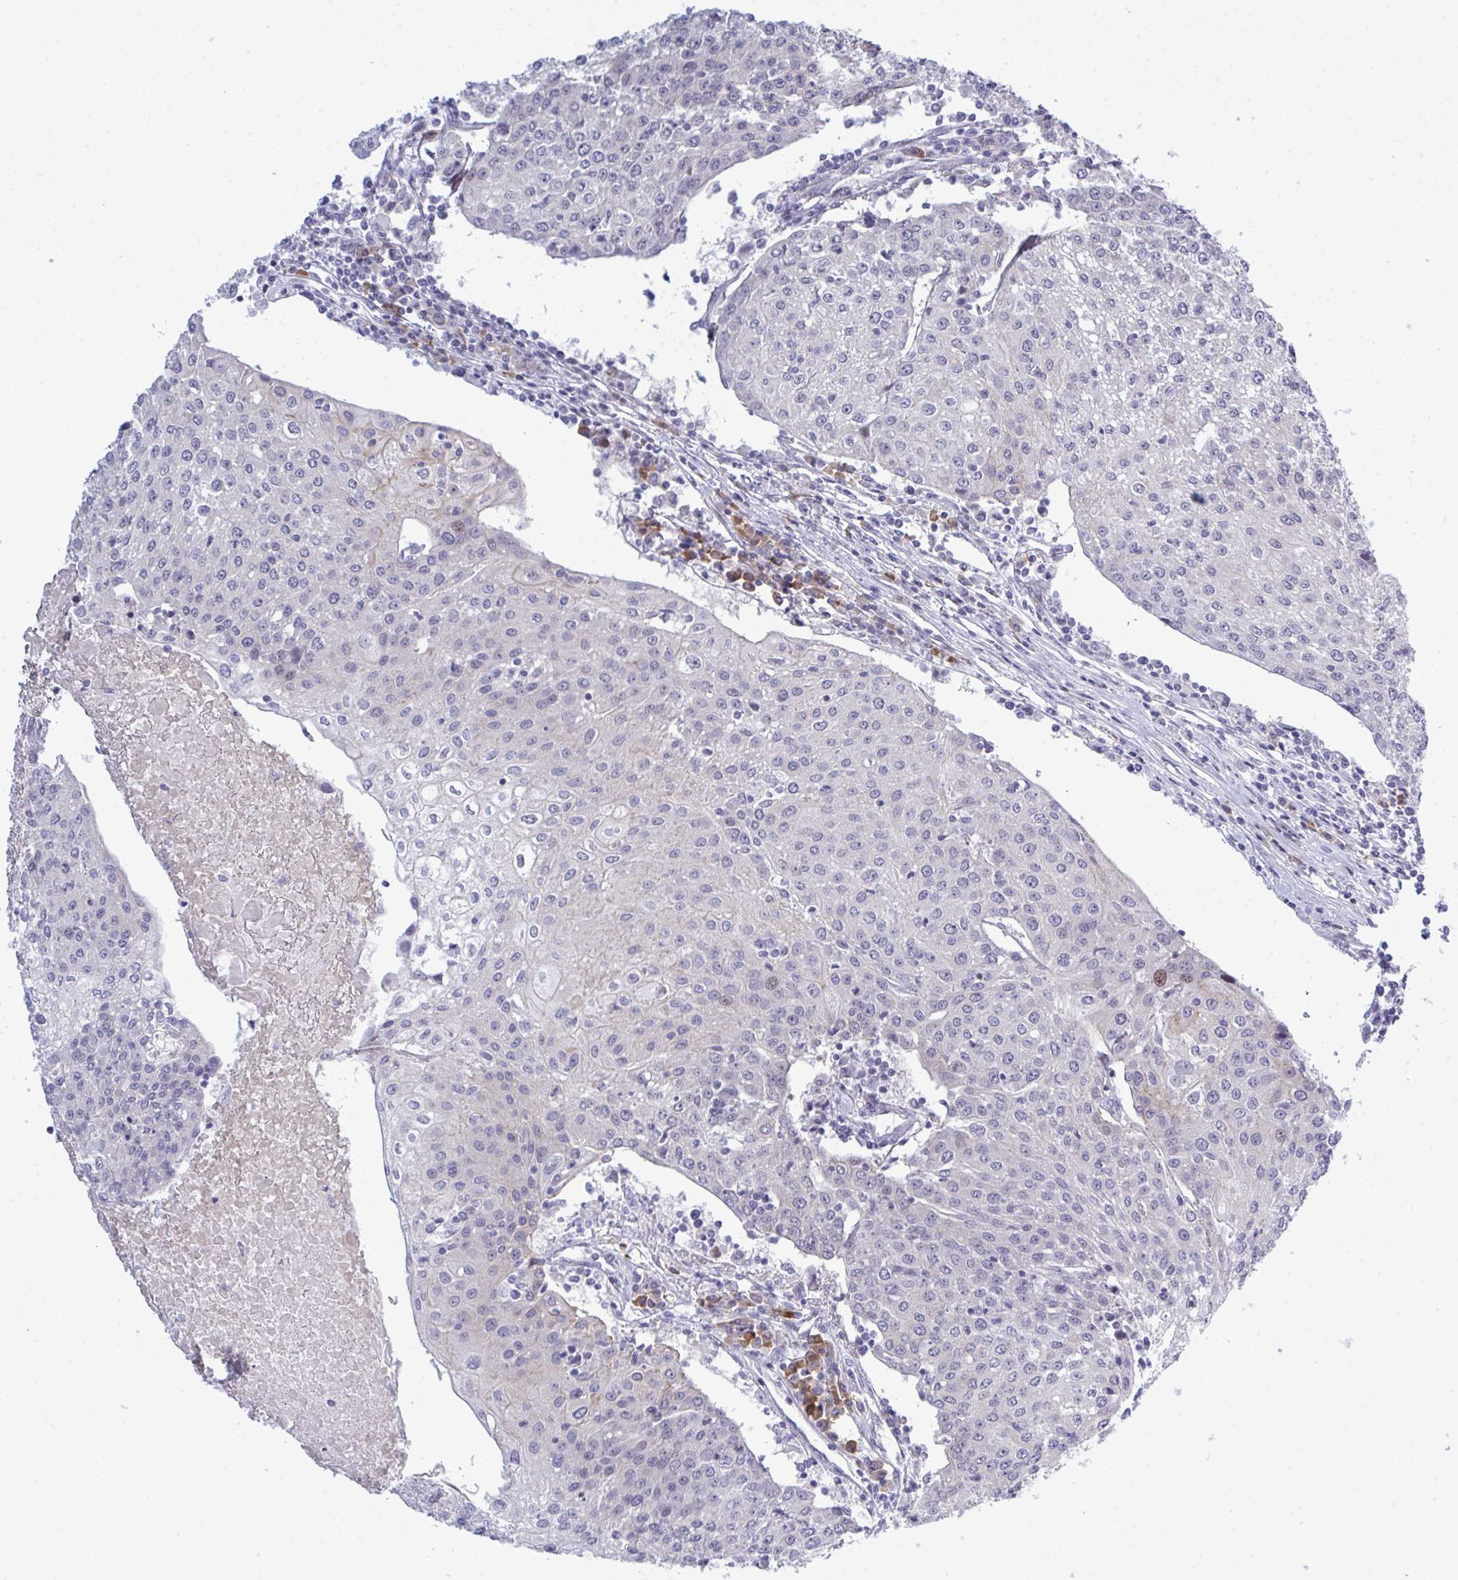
{"staining": {"intensity": "negative", "quantity": "none", "location": "none"}, "tissue": "urothelial cancer", "cell_type": "Tumor cells", "image_type": "cancer", "snomed": [{"axis": "morphology", "description": "Urothelial carcinoma, High grade"}, {"axis": "topography", "description": "Urinary bladder"}], "caption": "Urothelial cancer was stained to show a protein in brown. There is no significant positivity in tumor cells.", "gene": "TAB1", "patient": {"sex": "female", "age": 85}}